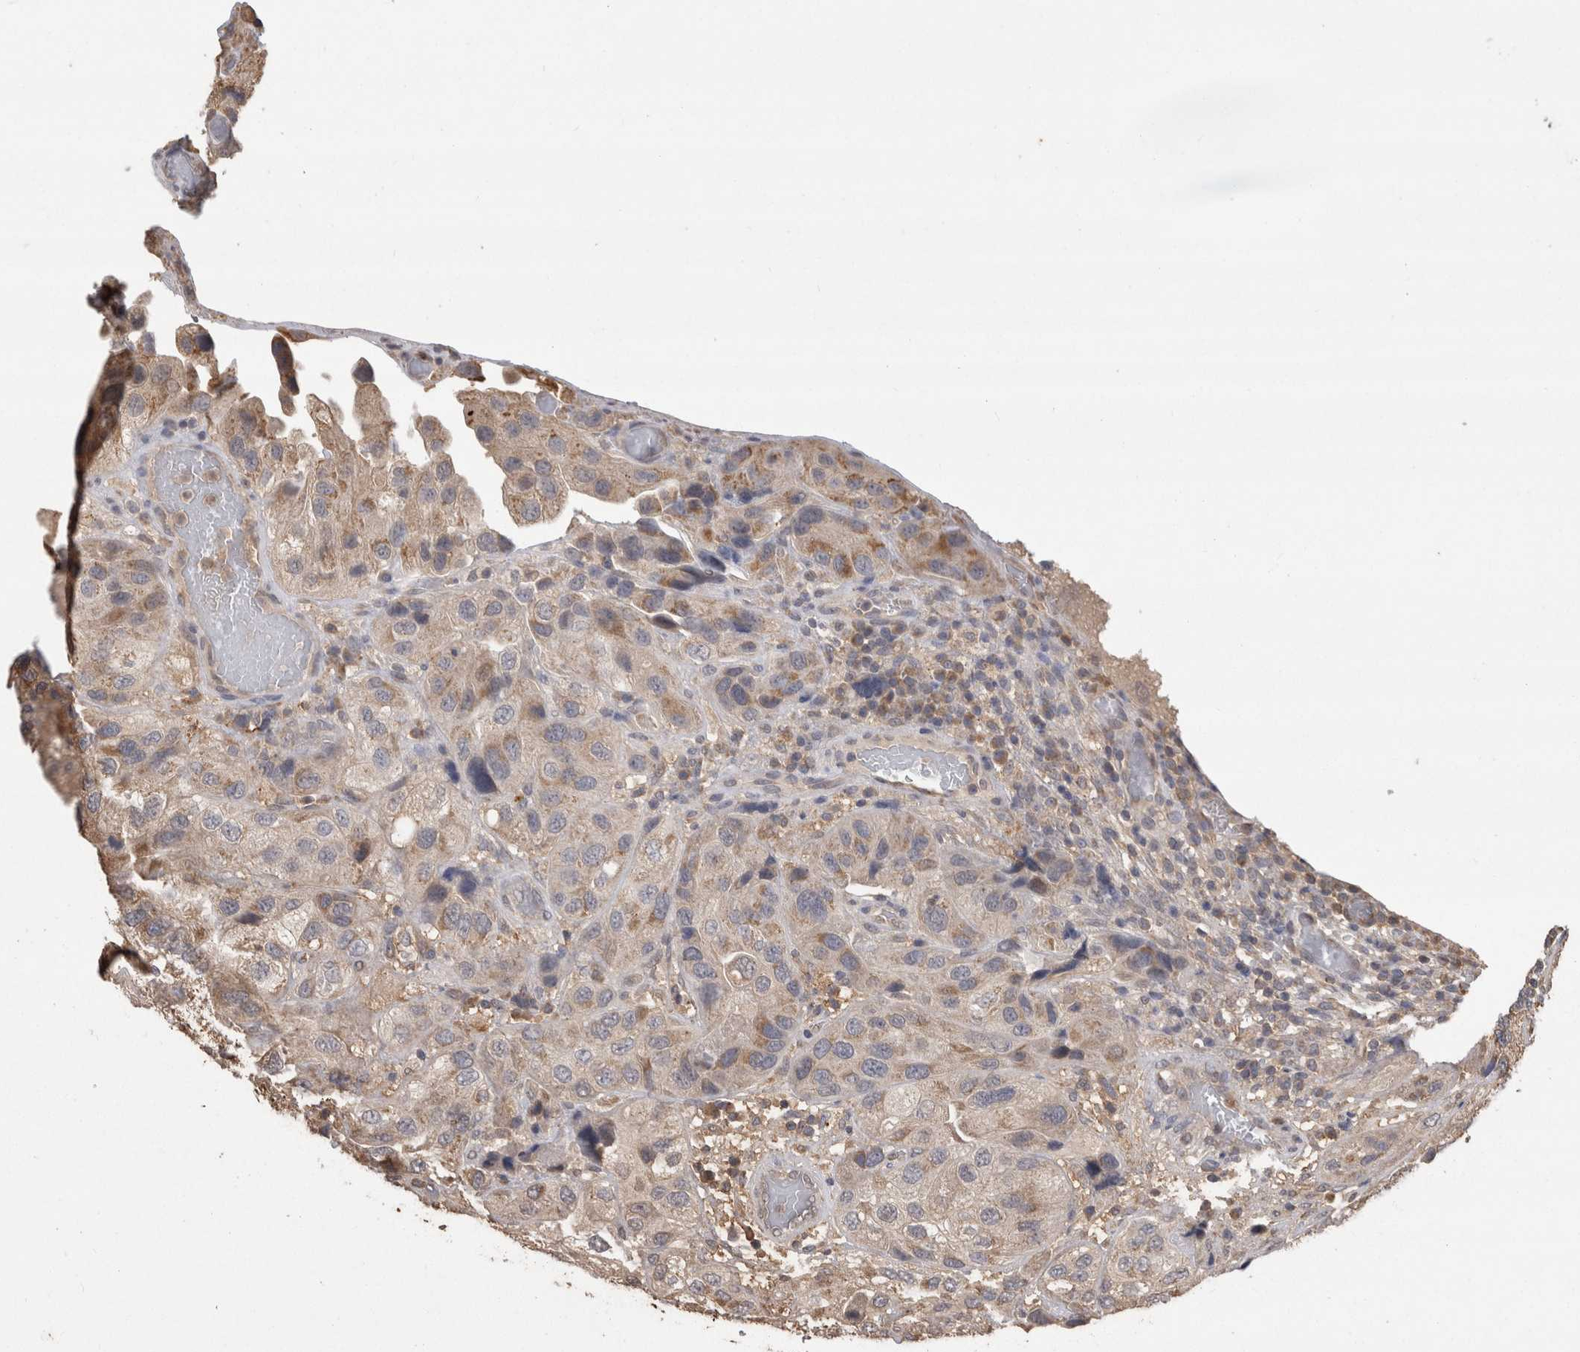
{"staining": {"intensity": "weak", "quantity": "25%-75%", "location": "cytoplasmic/membranous"}, "tissue": "urothelial cancer", "cell_type": "Tumor cells", "image_type": "cancer", "snomed": [{"axis": "morphology", "description": "Urothelial carcinoma, High grade"}, {"axis": "topography", "description": "Urinary bladder"}], "caption": "Immunohistochemistry (IHC) of human high-grade urothelial carcinoma demonstrates low levels of weak cytoplasmic/membranous staining in approximately 25%-75% of tumor cells. Using DAB (3,3'-diaminobenzidine) (brown) and hematoxylin (blue) stains, captured at high magnification using brightfield microscopy.", "gene": "PREP", "patient": {"sex": "female", "age": 64}}